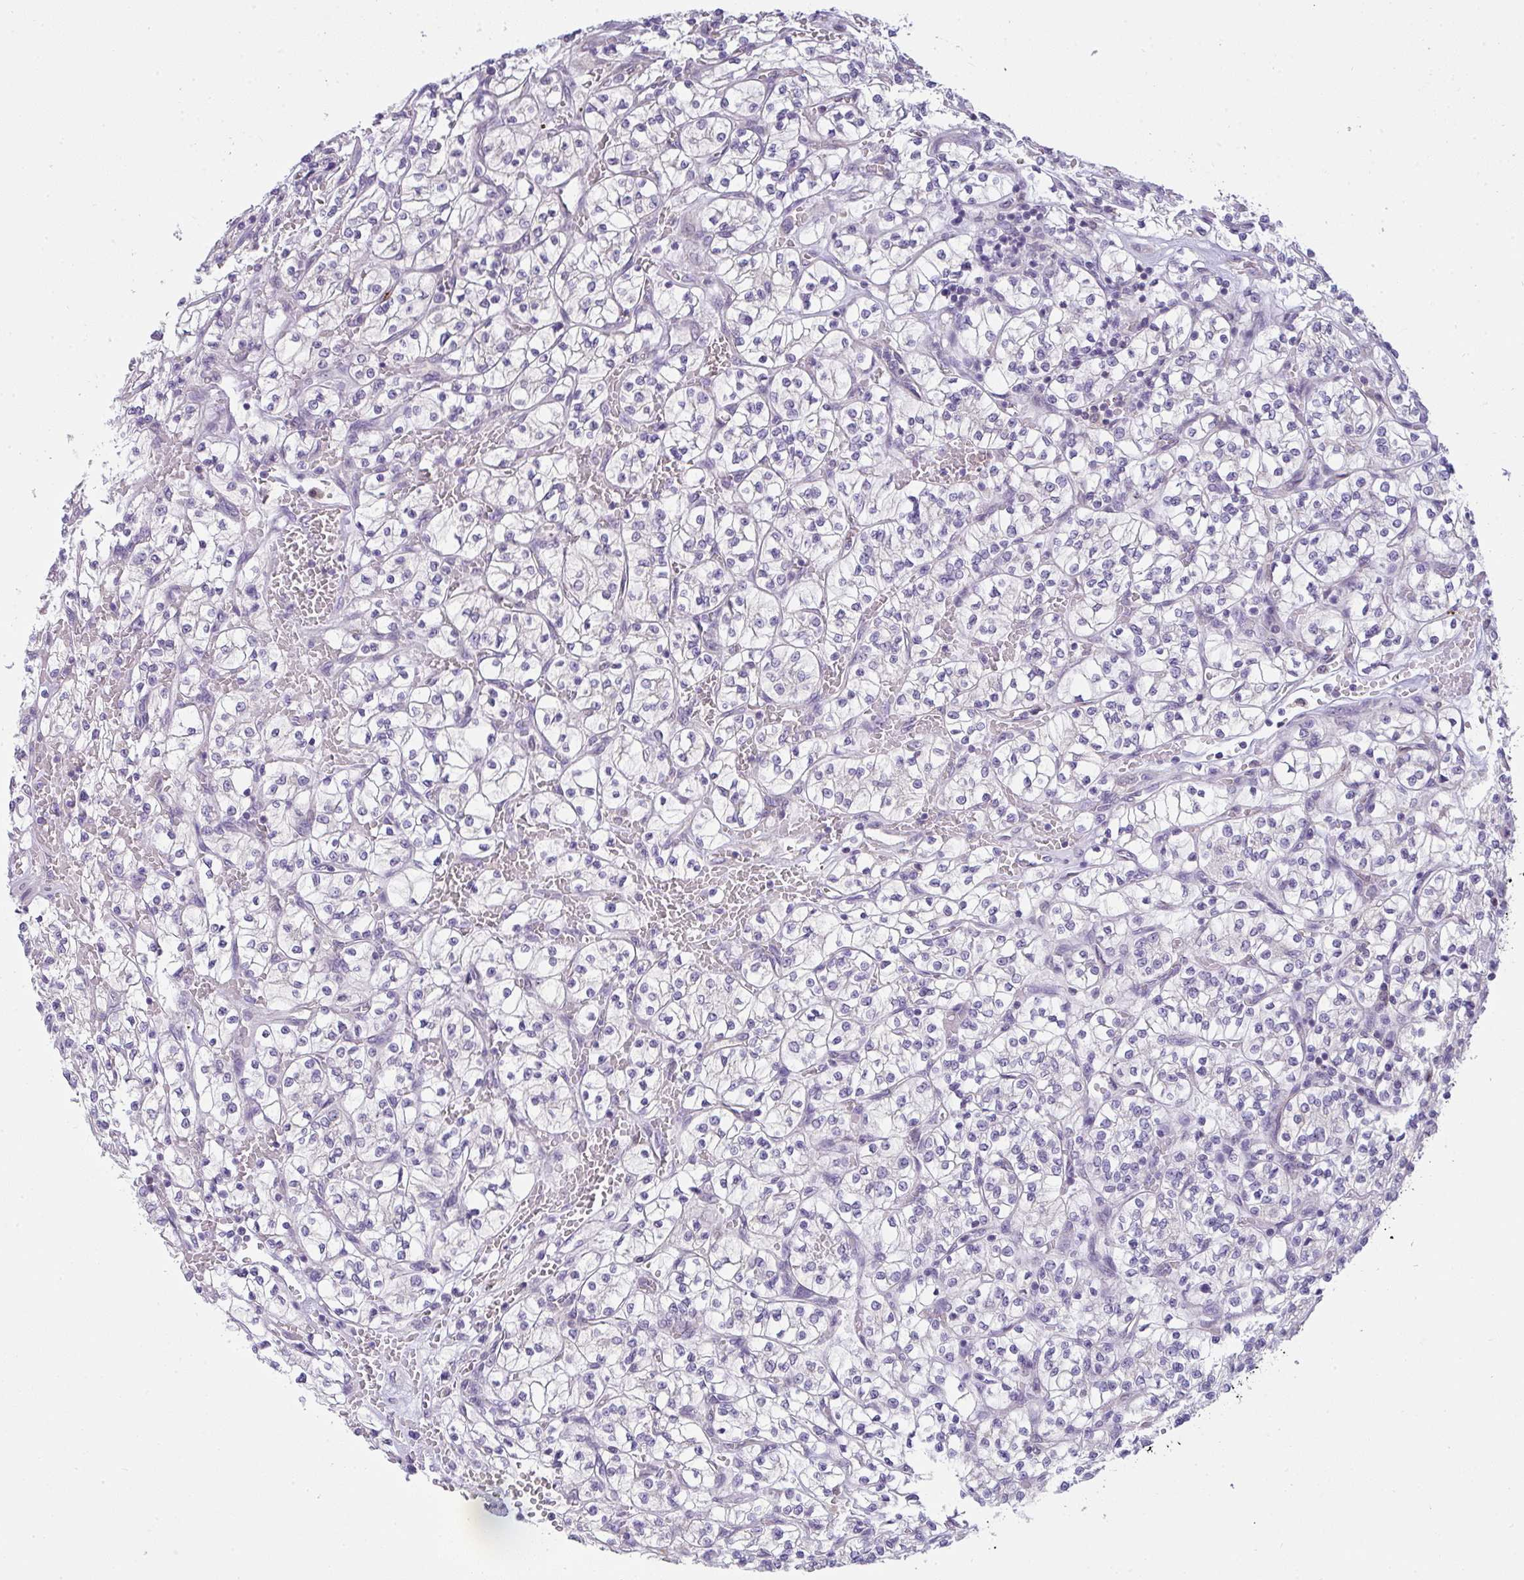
{"staining": {"intensity": "negative", "quantity": "none", "location": "none"}, "tissue": "renal cancer", "cell_type": "Tumor cells", "image_type": "cancer", "snomed": [{"axis": "morphology", "description": "Adenocarcinoma, NOS"}, {"axis": "topography", "description": "Kidney"}], "caption": "There is no significant expression in tumor cells of adenocarcinoma (renal).", "gene": "COX7B", "patient": {"sex": "female", "age": 64}}